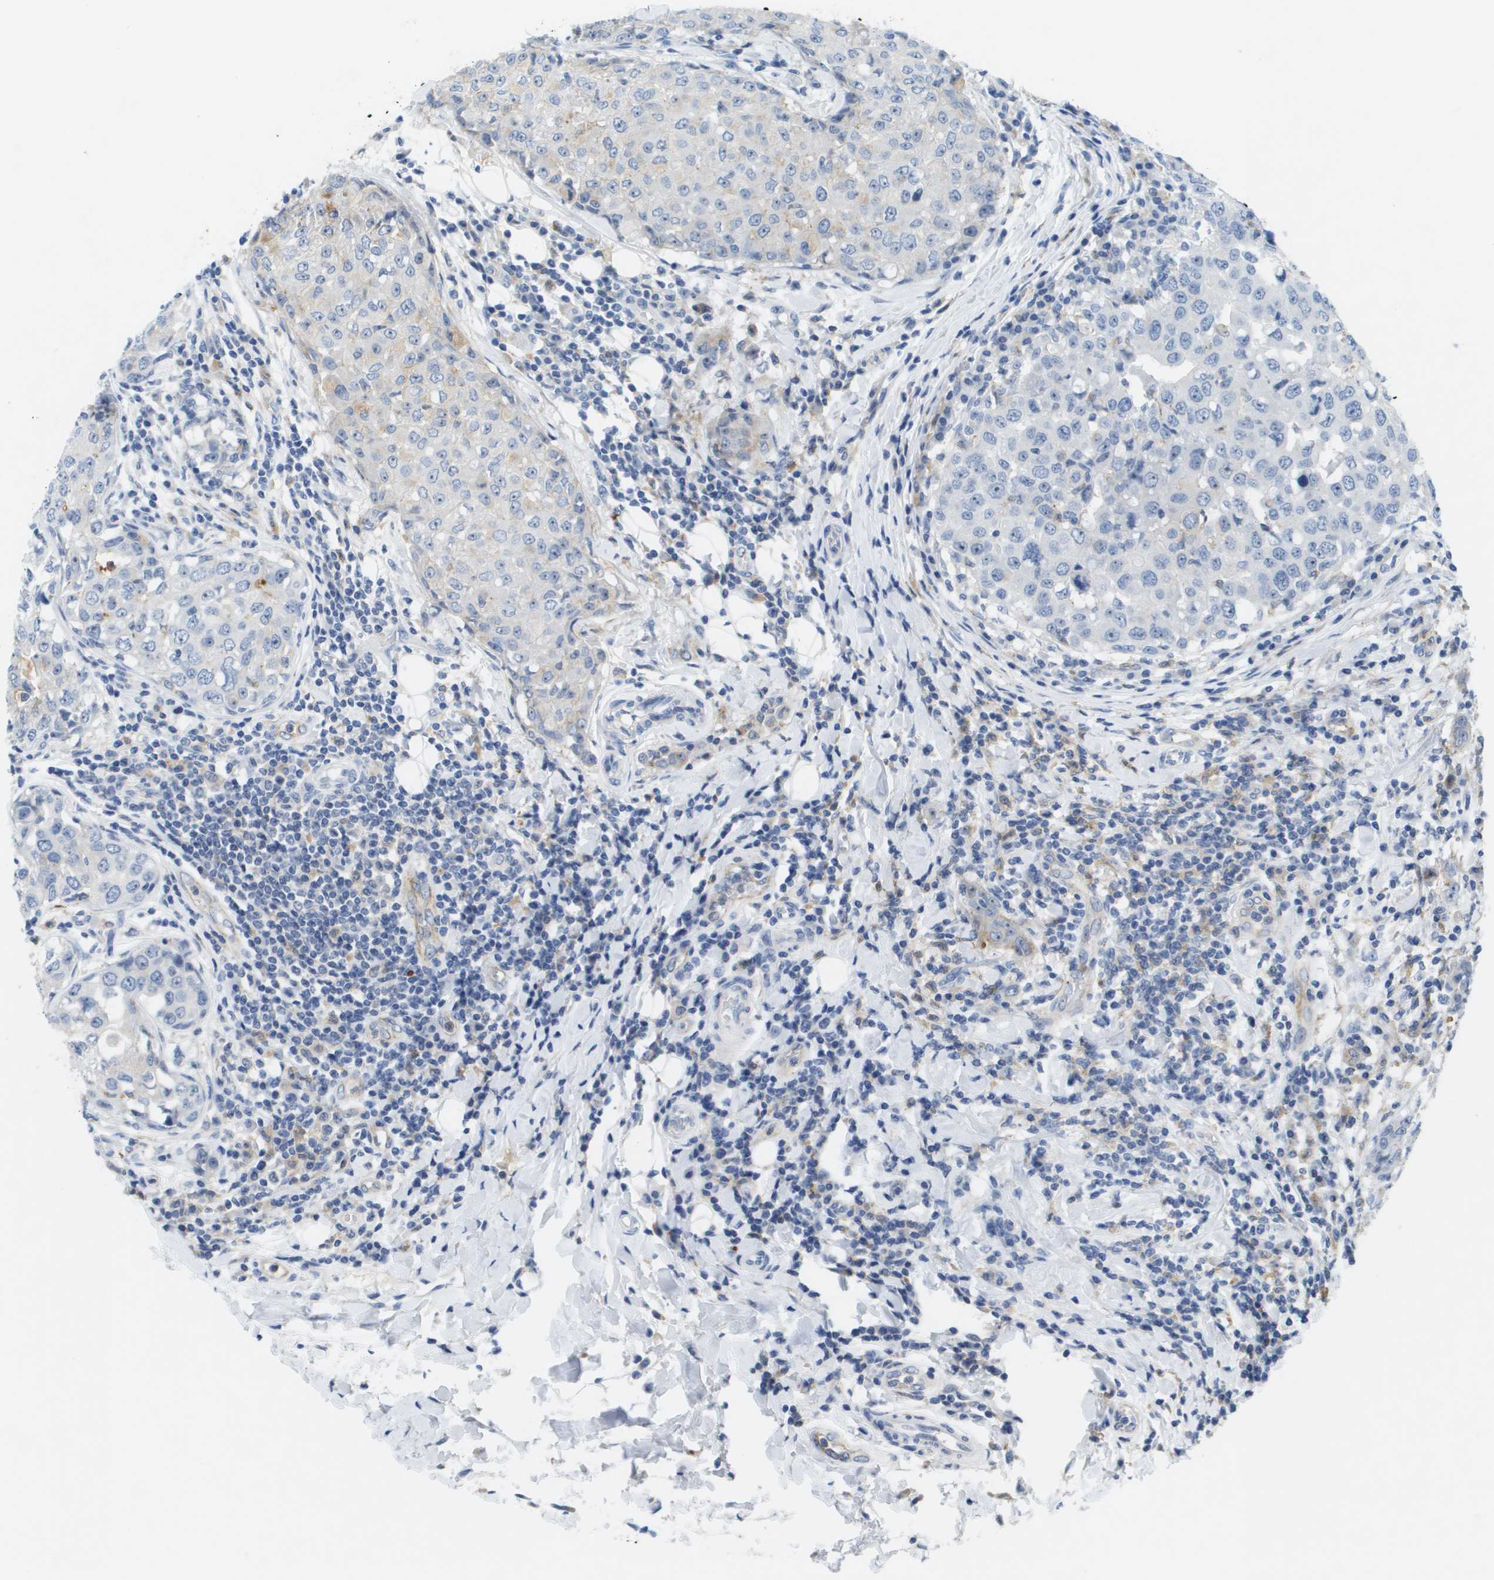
{"staining": {"intensity": "negative", "quantity": "none", "location": "none"}, "tissue": "breast cancer", "cell_type": "Tumor cells", "image_type": "cancer", "snomed": [{"axis": "morphology", "description": "Duct carcinoma"}, {"axis": "topography", "description": "Breast"}], "caption": "This is an IHC histopathology image of intraductal carcinoma (breast). There is no expression in tumor cells.", "gene": "LIPG", "patient": {"sex": "female", "age": 27}}